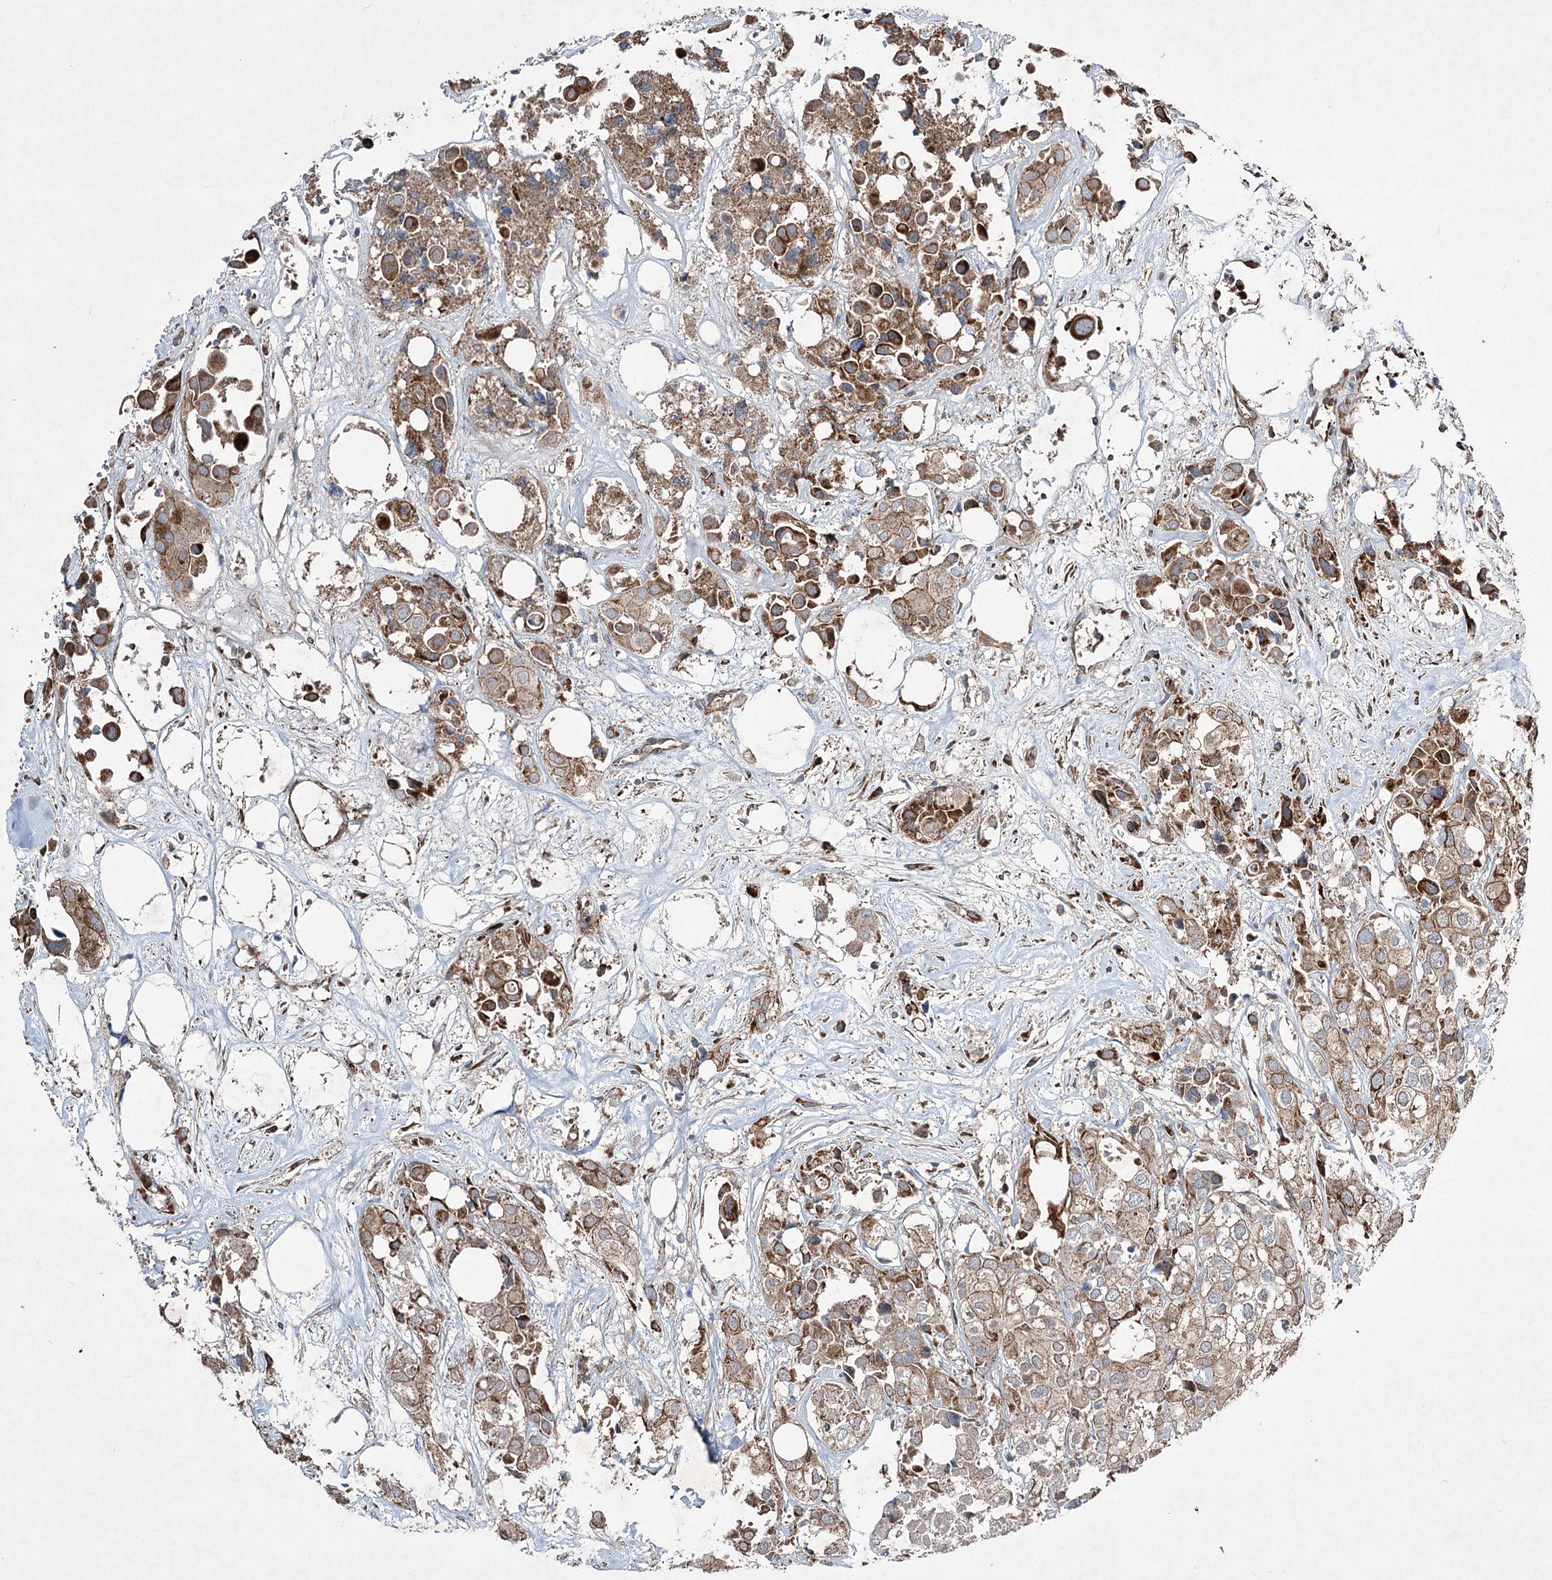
{"staining": {"intensity": "moderate", "quantity": ">75%", "location": "cytoplasmic/membranous"}, "tissue": "urothelial cancer", "cell_type": "Tumor cells", "image_type": "cancer", "snomed": [{"axis": "morphology", "description": "Urothelial carcinoma, High grade"}, {"axis": "topography", "description": "Urinary bladder"}], "caption": "Human urothelial cancer stained with a protein marker reveals moderate staining in tumor cells.", "gene": "SERINC5", "patient": {"sex": "male", "age": 64}}